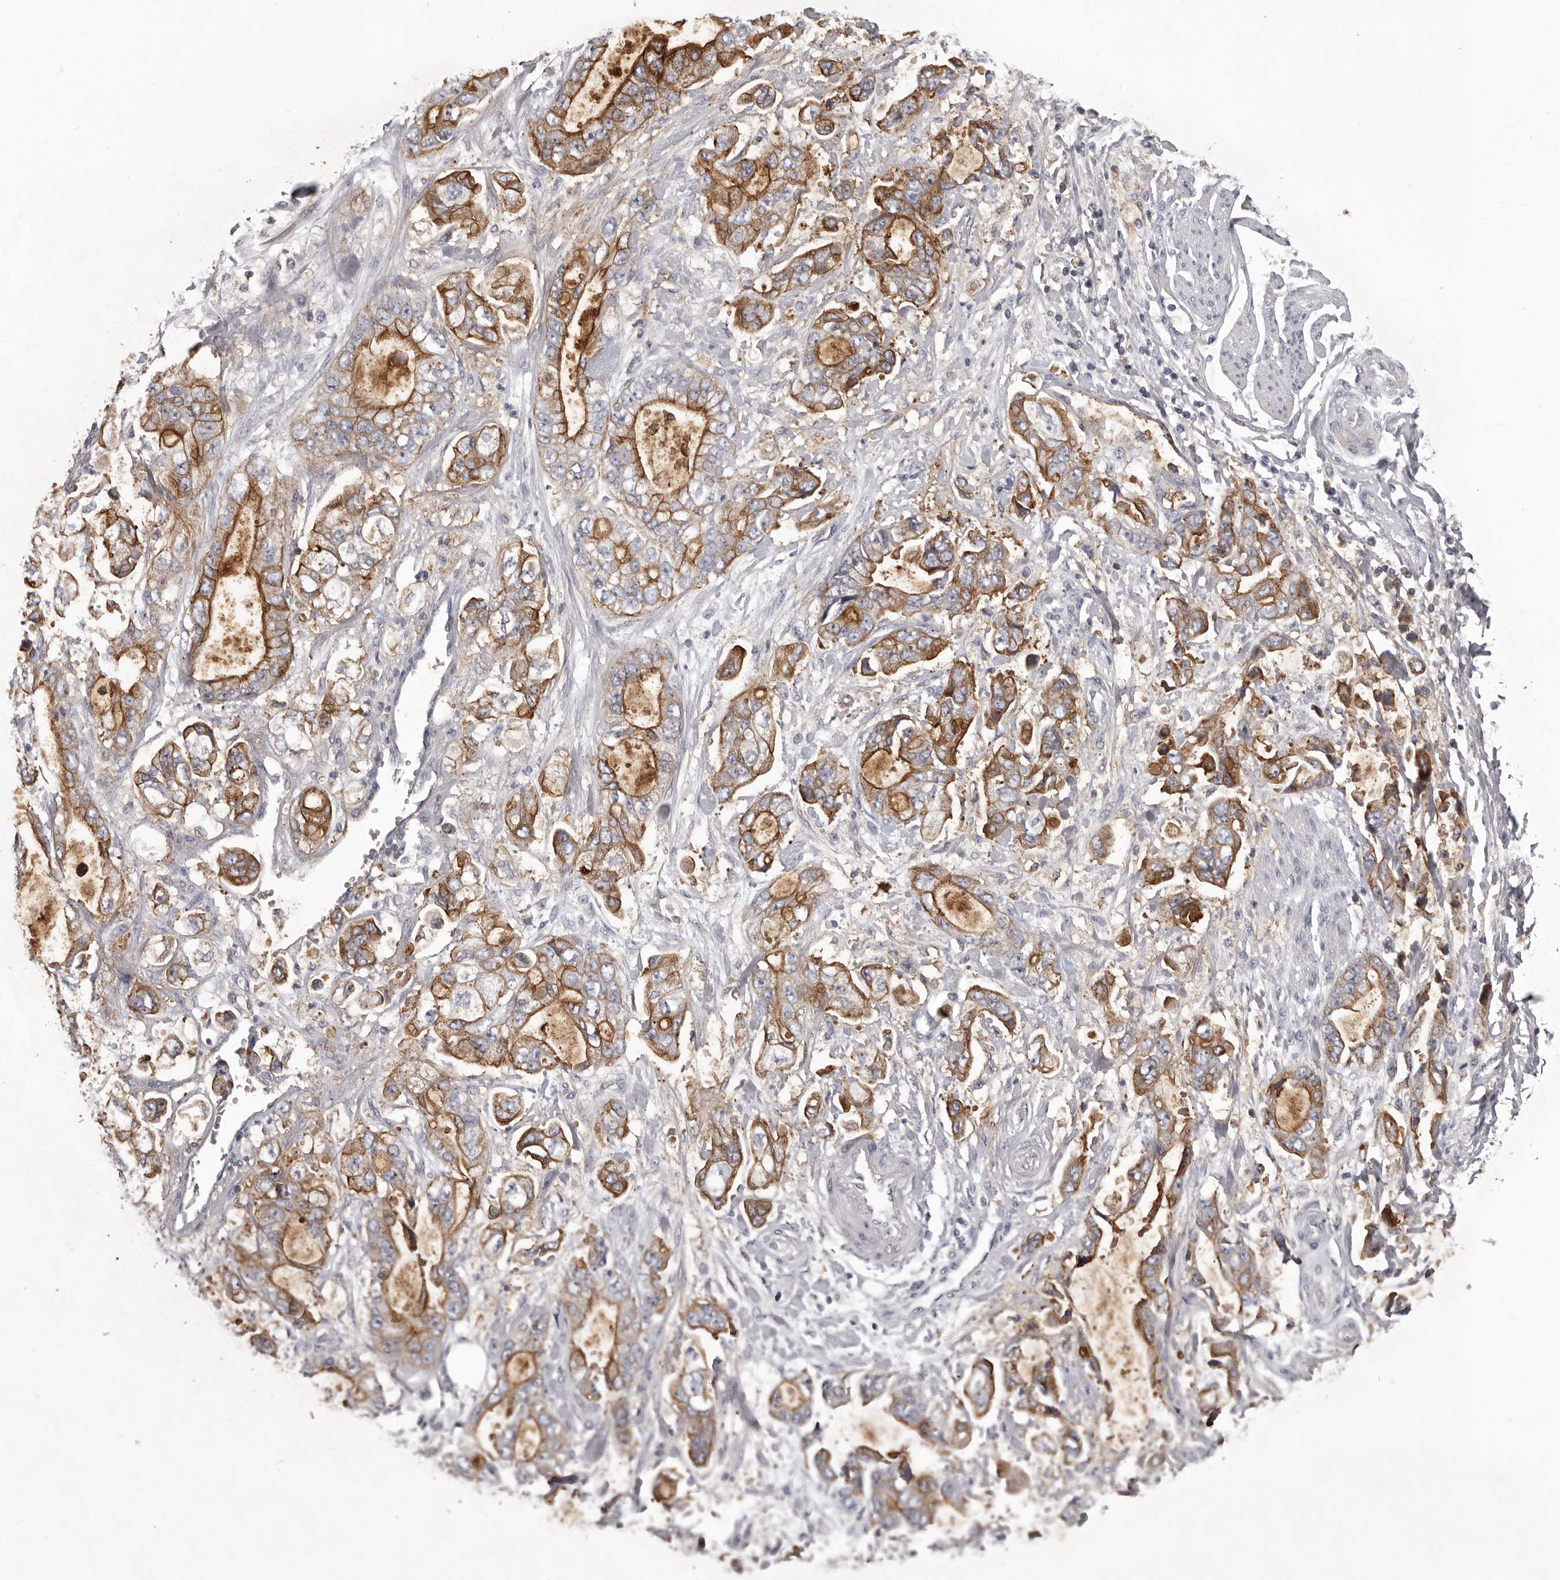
{"staining": {"intensity": "strong", "quantity": ">75%", "location": "cytoplasmic/membranous"}, "tissue": "stomach cancer", "cell_type": "Tumor cells", "image_type": "cancer", "snomed": [{"axis": "morphology", "description": "Normal tissue, NOS"}, {"axis": "morphology", "description": "Adenocarcinoma, NOS"}, {"axis": "topography", "description": "Stomach"}], "caption": "Tumor cells display high levels of strong cytoplasmic/membranous positivity in about >75% of cells in human stomach adenocarcinoma.", "gene": "LPAR6", "patient": {"sex": "male", "age": 62}}